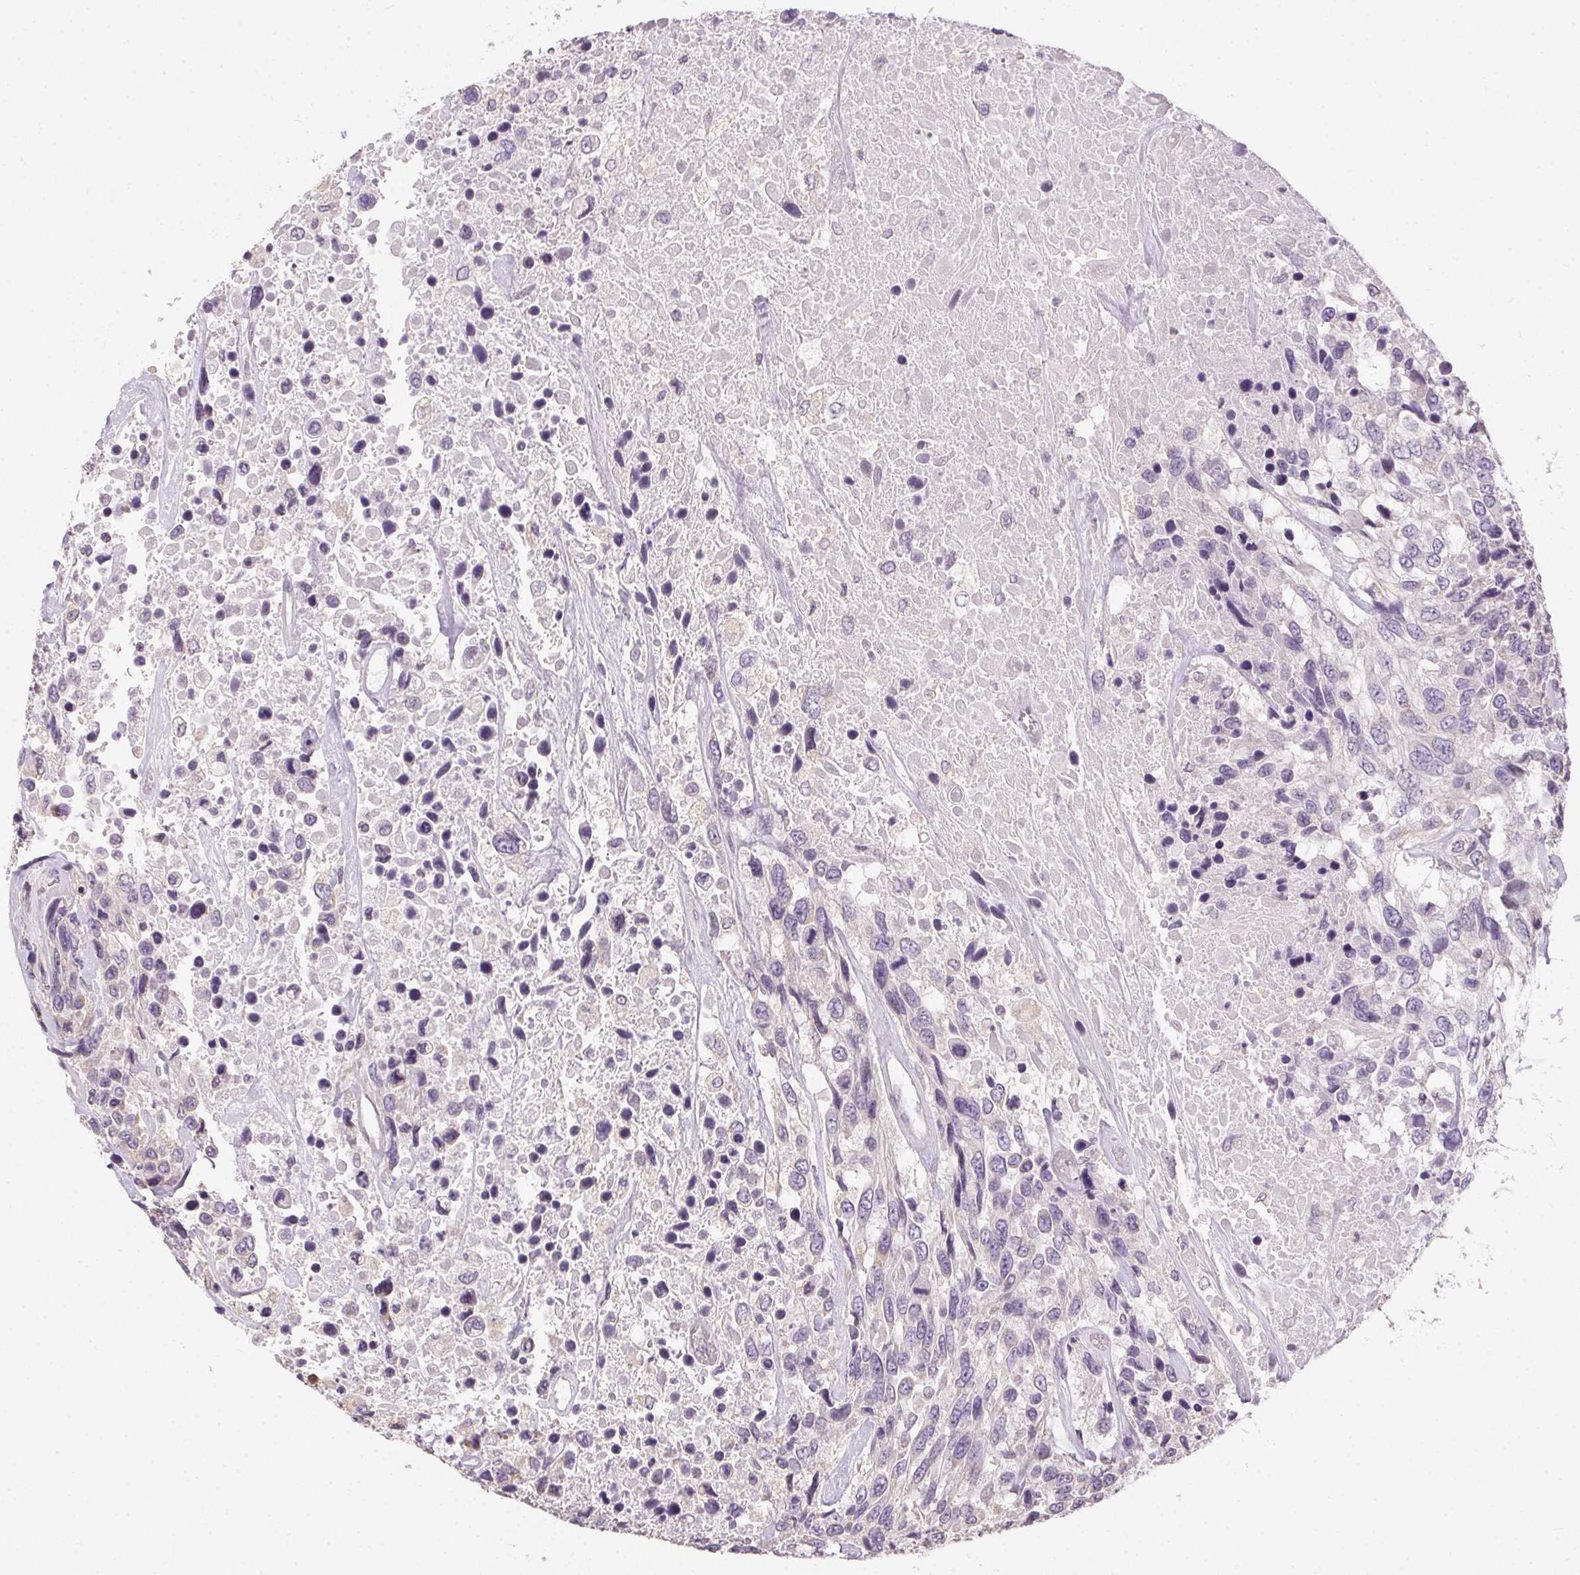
{"staining": {"intensity": "negative", "quantity": "none", "location": "none"}, "tissue": "urothelial cancer", "cell_type": "Tumor cells", "image_type": "cancer", "snomed": [{"axis": "morphology", "description": "Urothelial carcinoma, High grade"}, {"axis": "topography", "description": "Urinary bladder"}], "caption": "High power microscopy histopathology image of an immunohistochemistry (IHC) histopathology image of urothelial cancer, revealing no significant positivity in tumor cells.", "gene": "SPACA9", "patient": {"sex": "female", "age": 70}}